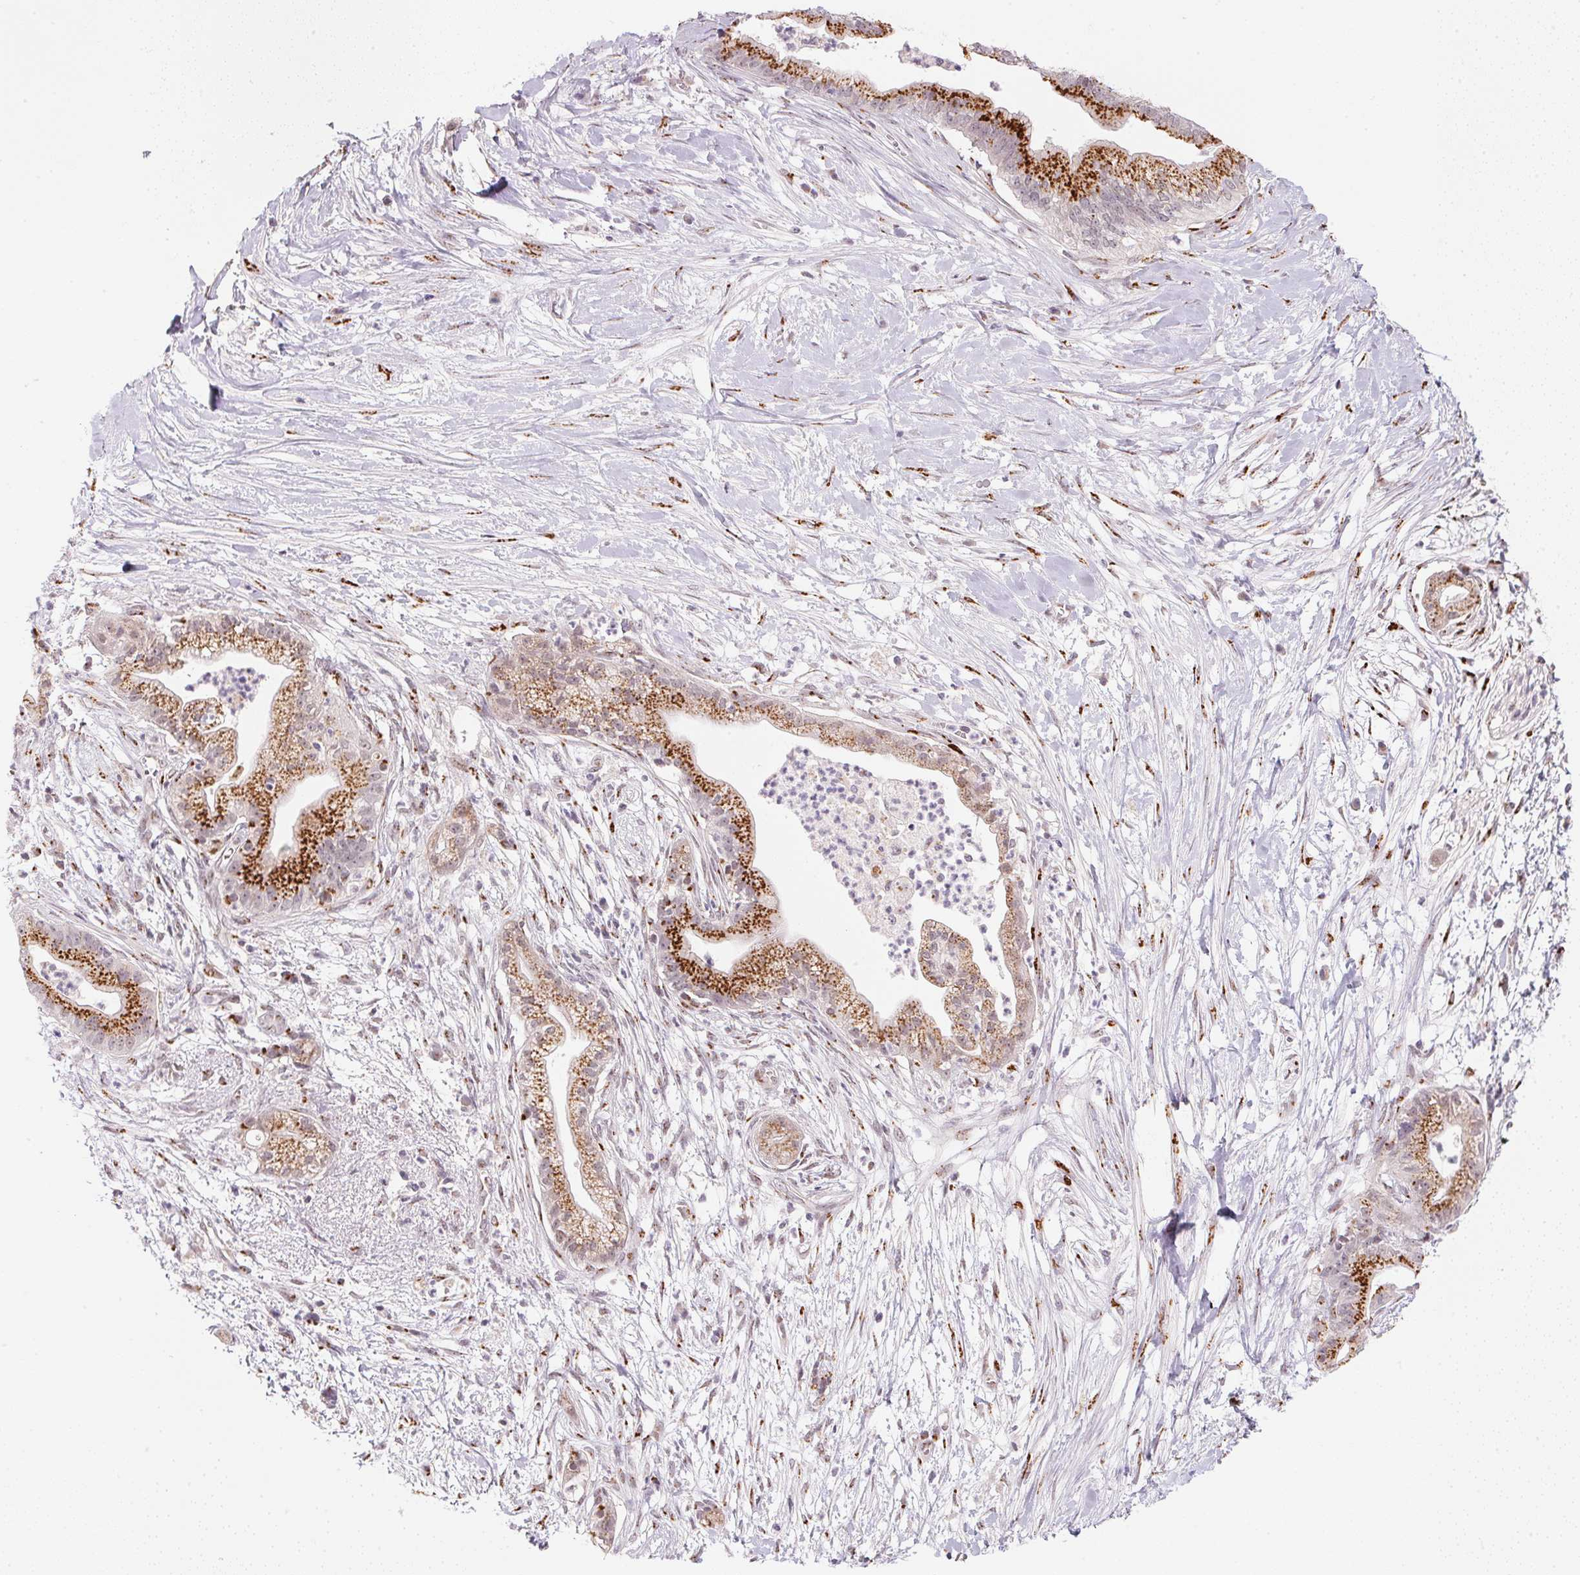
{"staining": {"intensity": "strong", "quantity": ">75%", "location": "cytoplasmic/membranous"}, "tissue": "pancreatic cancer", "cell_type": "Tumor cells", "image_type": "cancer", "snomed": [{"axis": "morphology", "description": "Normal tissue, NOS"}, {"axis": "morphology", "description": "Adenocarcinoma, NOS"}, {"axis": "topography", "description": "Lymph node"}, {"axis": "topography", "description": "Pancreas"}], "caption": "Immunohistochemistry photomicrograph of pancreatic cancer stained for a protein (brown), which exhibits high levels of strong cytoplasmic/membranous positivity in about >75% of tumor cells.", "gene": "RAB22A", "patient": {"sex": "female", "age": 58}}